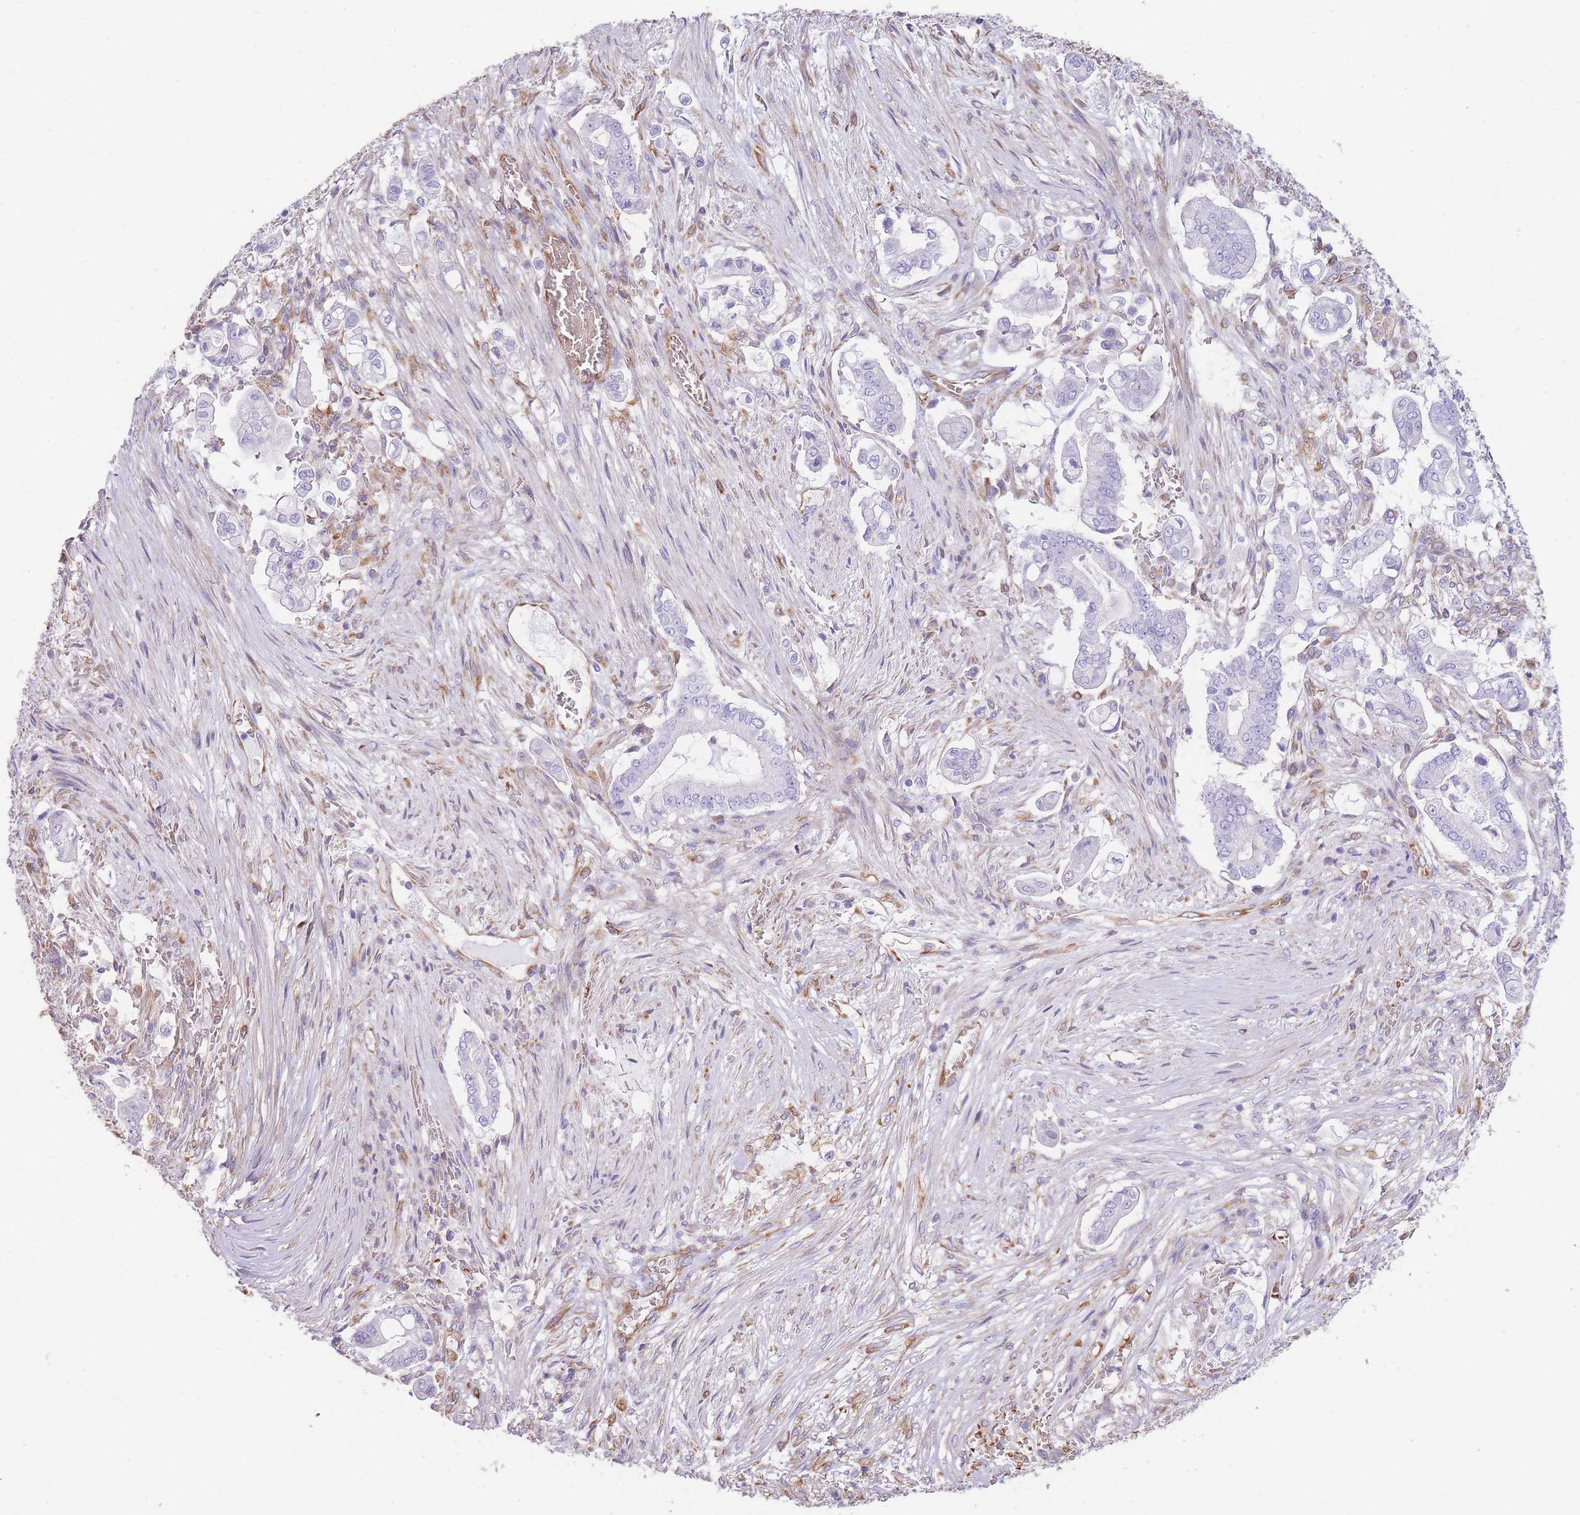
{"staining": {"intensity": "negative", "quantity": "none", "location": "none"}, "tissue": "pancreatic cancer", "cell_type": "Tumor cells", "image_type": "cancer", "snomed": [{"axis": "morphology", "description": "Adenocarcinoma, NOS"}, {"axis": "topography", "description": "Pancreas"}], "caption": "The image demonstrates no significant positivity in tumor cells of pancreatic adenocarcinoma.", "gene": "ANKRD53", "patient": {"sex": "female", "age": 69}}